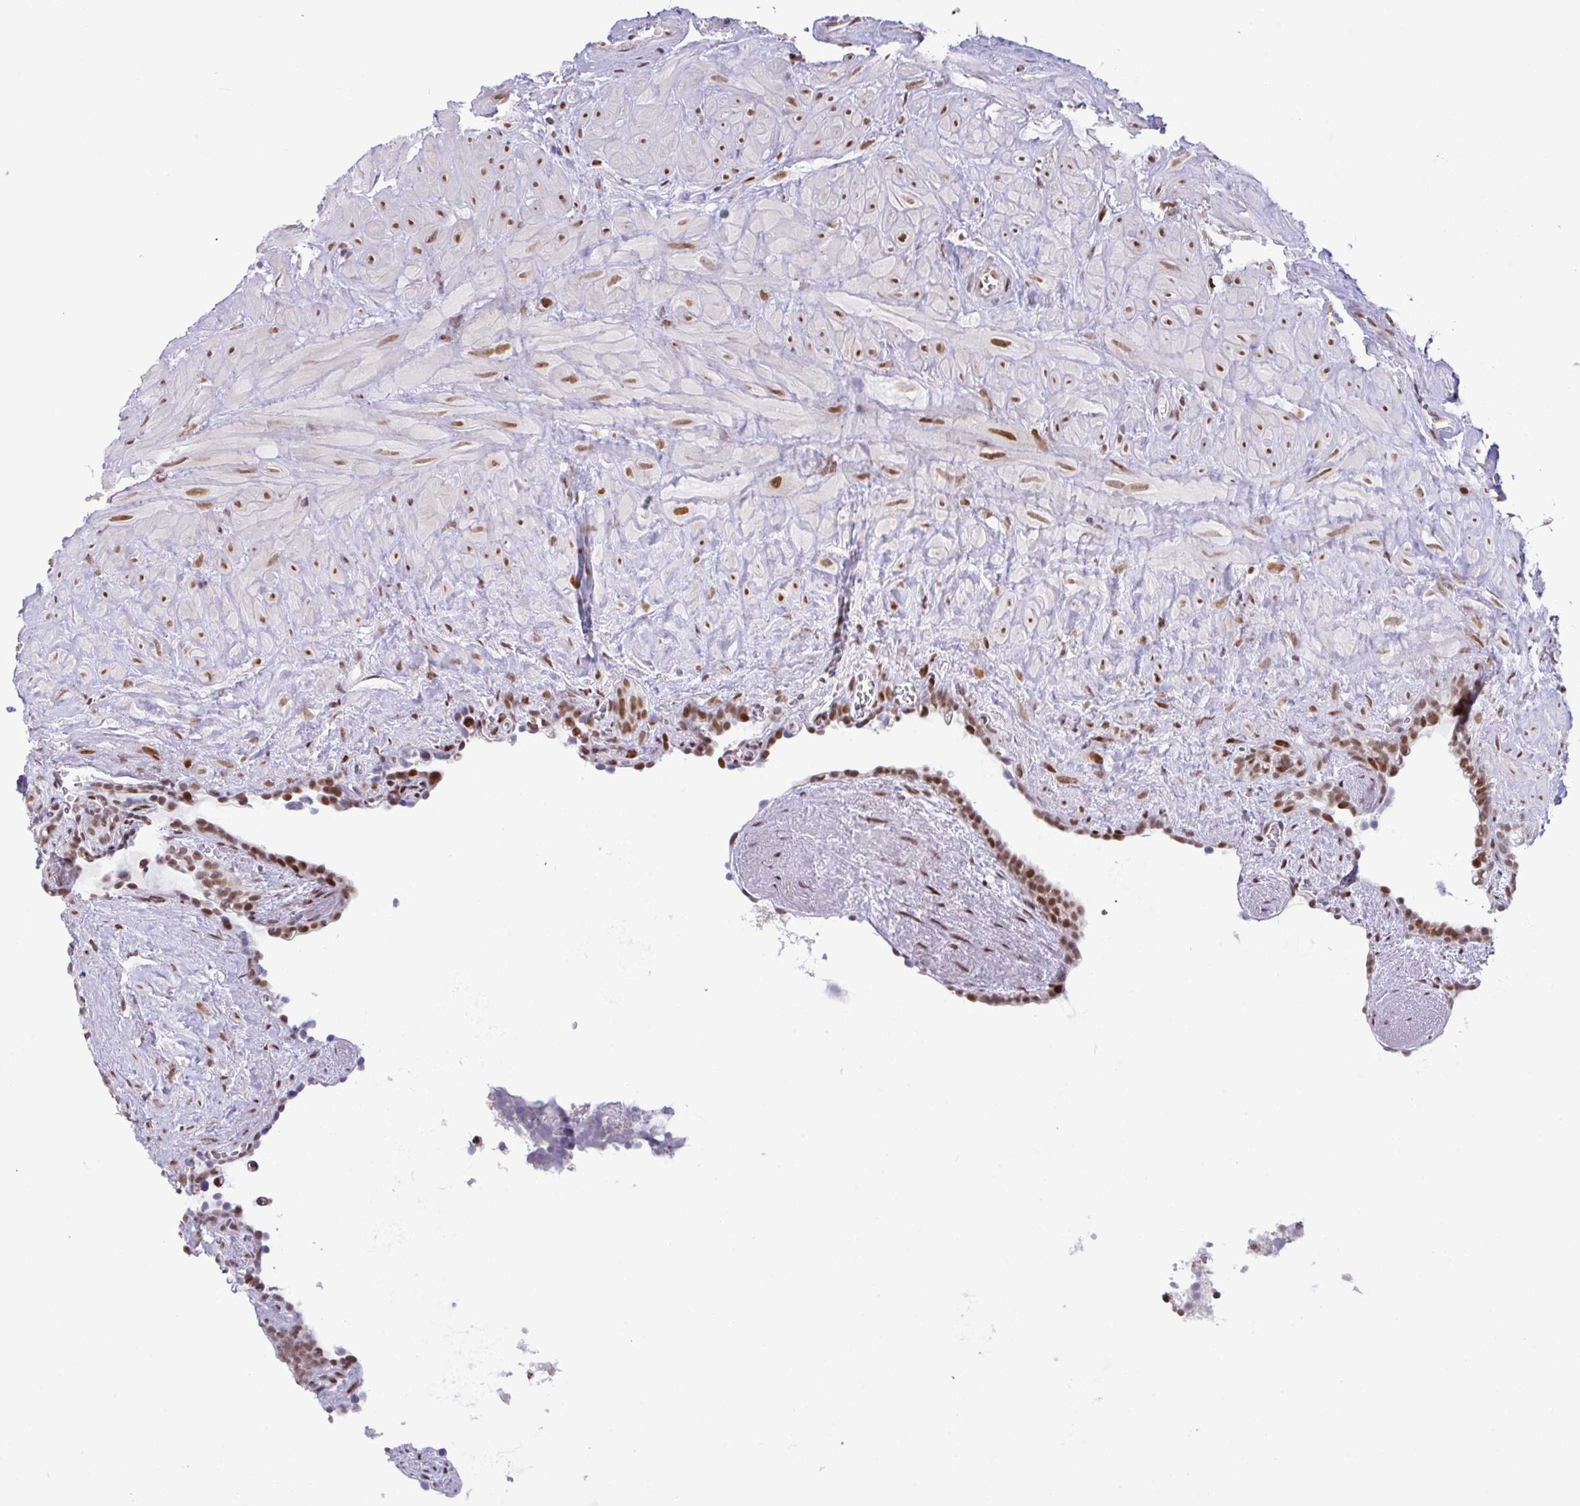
{"staining": {"intensity": "moderate", "quantity": ">75%", "location": "nuclear"}, "tissue": "seminal vesicle", "cell_type": "Glandular cells", "image_type": "normal", "snomed": [{"axis": "morphology", "description": "Normal tissue, NOS"}, {"axis": "topography", "description": "Seminal veicle"}], "caption": "Glandular cells reveal medium levels of moderate nuclear expression in approximately >75% of cells in benign human seminal vesicle. The staining was performed using DAB to visualize the protein expression in brown, while the nuclei were stained in blue with hematoxylin (Magnification: 20x).", "gene": "CLP1", "patient": {"sex": "male", "age": 76}}